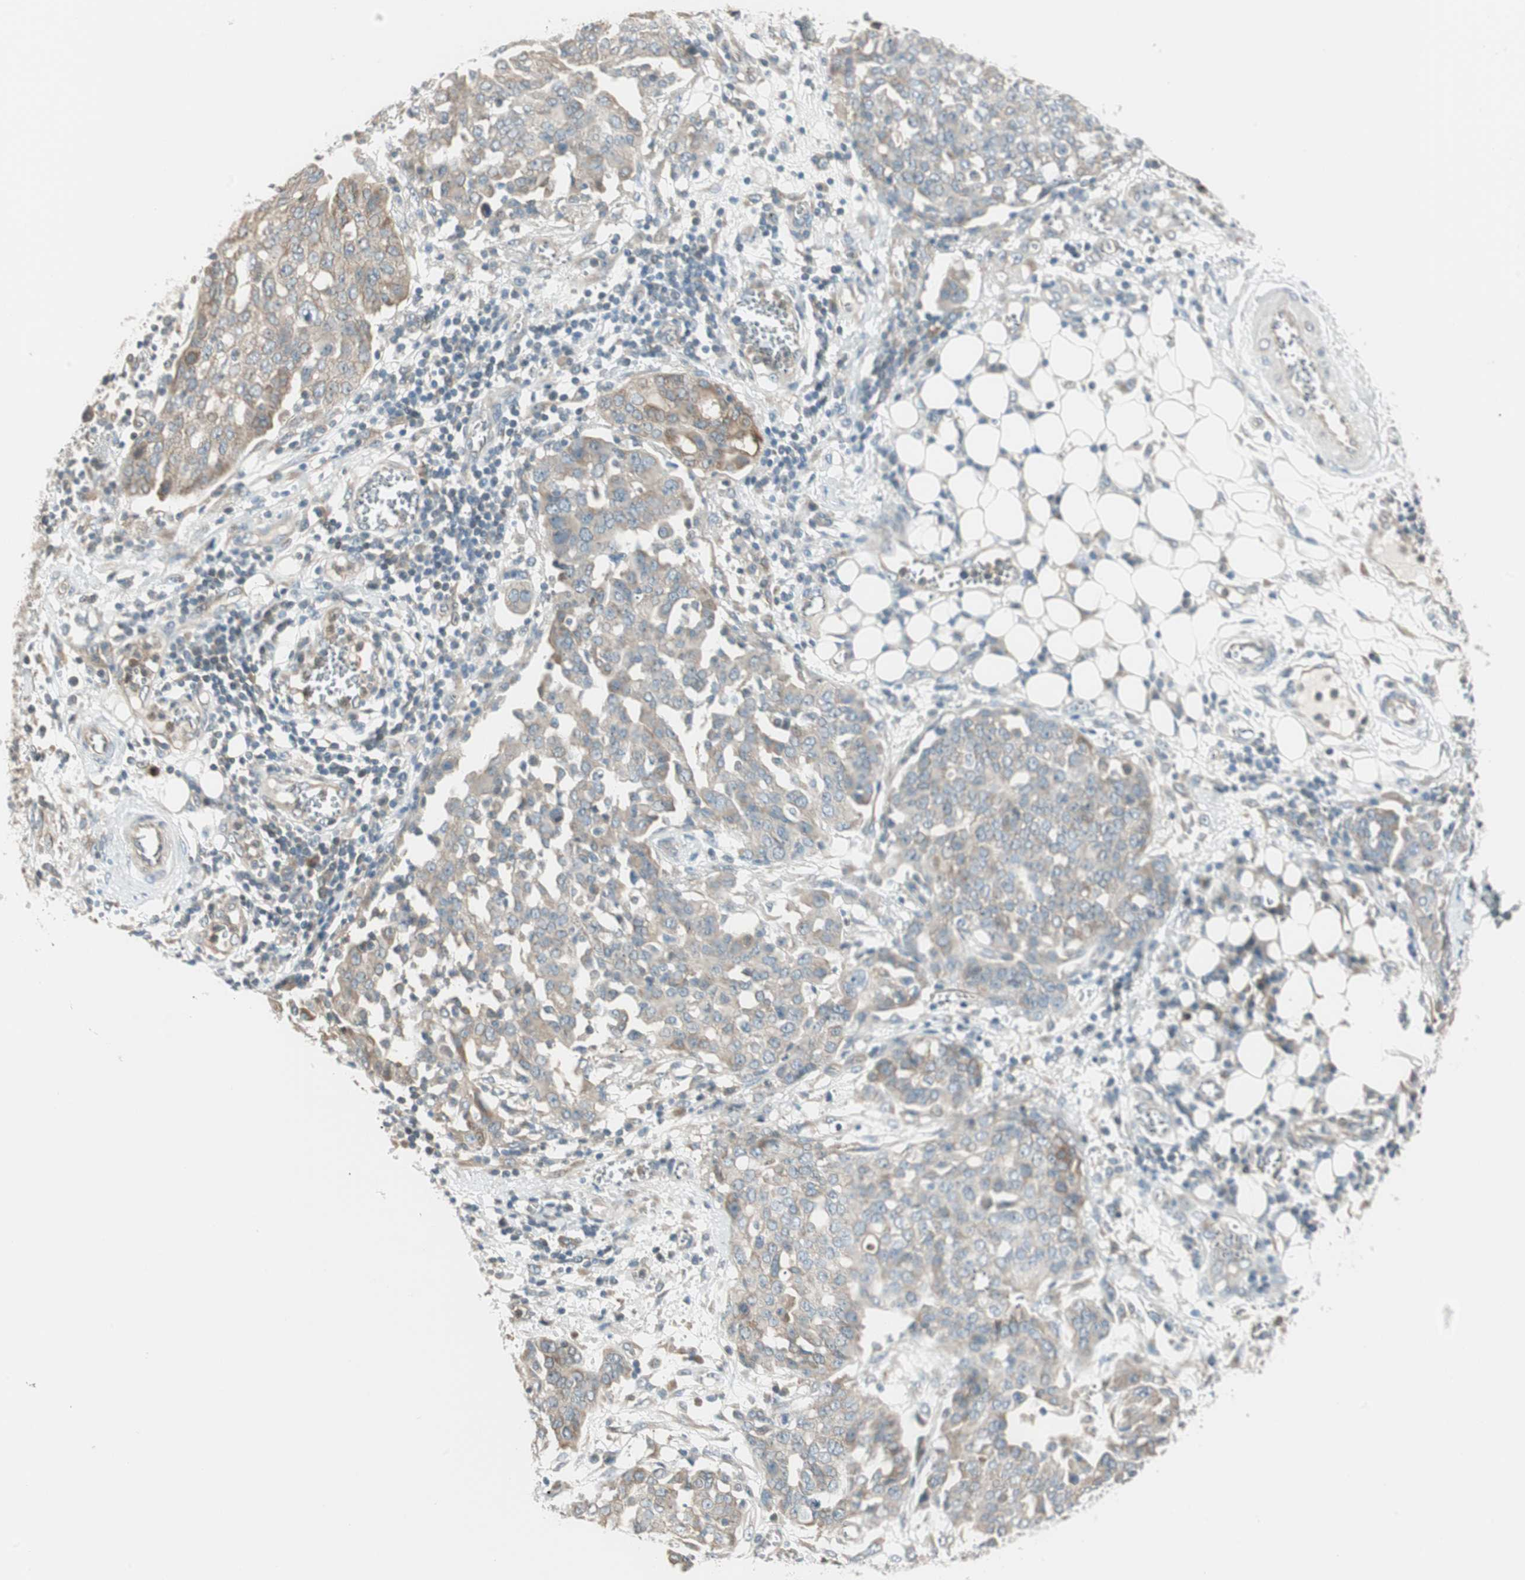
{"staining": {"intensity": "weak", "quantity": "25%-75%", "location": "cytoplasmic/membranous"}, "tissue": "ovarian cancer", "cell_type": "Tumor cells", "image_type": "cancer", "snomed": [{"axis": "morphology", "description": "Cystadenocarcinoma, serous, NOS"}, {"axis": "topography", "description": "Soft tissue"}, {"axis": "topography", "description": "Ovary"}], "caption": "A brown stain highlights weak cytoplasmic/membranous staining of a protein in human ovarian serous cystadenocarcinoma tumor cells. (brown staining indicates protein expression, while blue staining denotes nuclei).", "gene": "CGRRF1", "patient": {"sex": "female", "age": 57}}